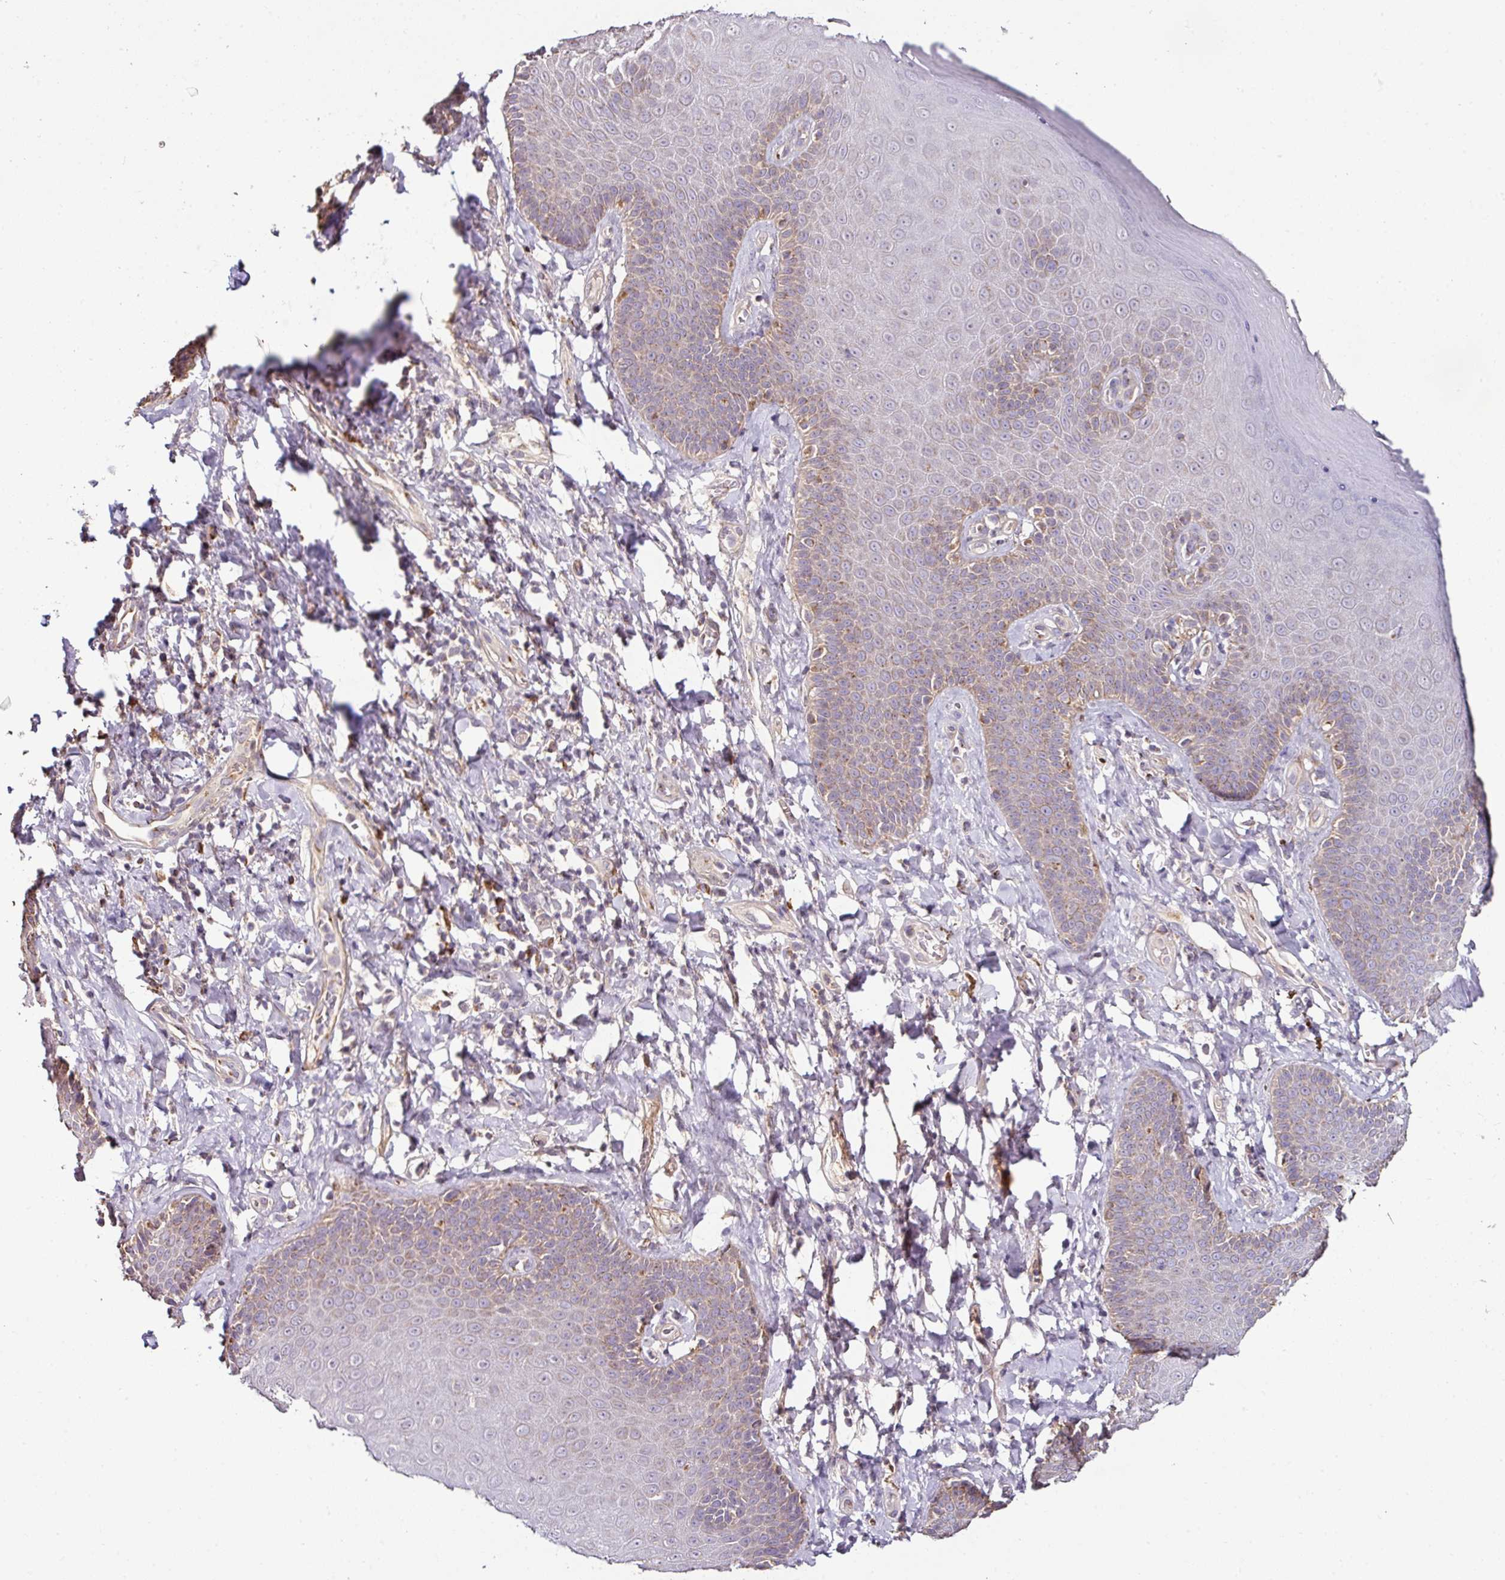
{"staining": {"intensity": "moderate", "quantity": "25%-75%", "location": "cytoplasmic/membranous"}, "tissue": "skin", "cell_type": "Epidermal cells", "image_type": "normal", "snomed": [{"axis": "morphology", "description": "Normal tissue, NOS"}, {"axis": "topography", "description": "Anal"}, {"axis": "topography", "description": "Peripheral nerve tissue"}], "caption": "Brown immunohistochemical staining in normal skin reveals moderate cytoplasmic/membranous expression in approximately 25%-75% of epidermal cells. Ihc stains the protein of interest in brown and the nuclei are stained blue.", "gene": "CPD", "patient": {"sex": "male", "age": 53}}